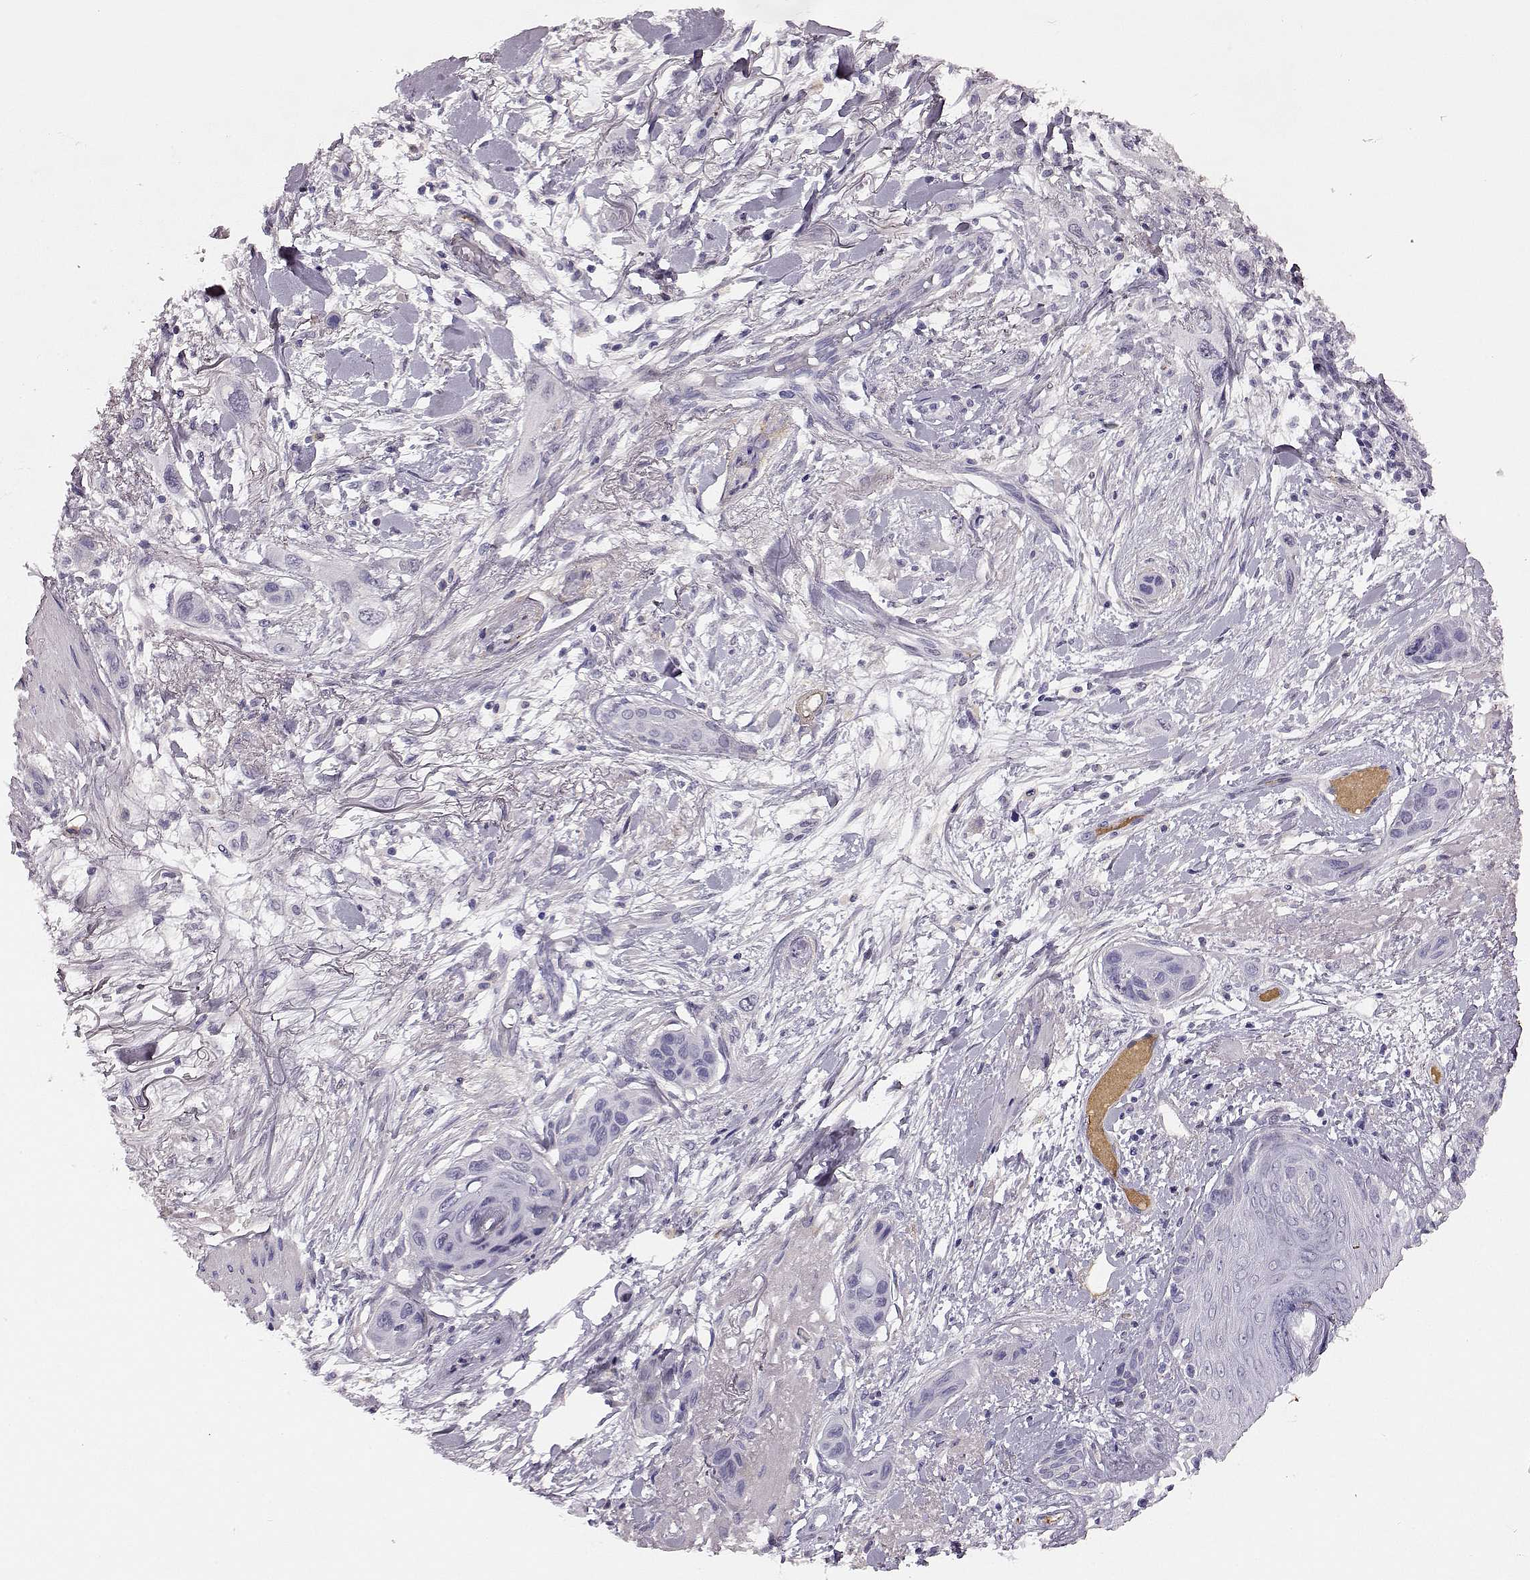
{"staining": {"intensity": "negative", "quantity": "none", "location": "none"}, "tissue": "skin cancer", "cell_type": "Tumor cells", "image_type": "cancer", "snomed": [{"axis": "morphology", "description": "Squamous cell carcinoma, NOS"}, {"axis": "topography", "description": "Skin"}], "caption": "This micrograph is of skin cancer (squamous cell carcinoma) stained with immunohistochemistry to label a protein in brown with the nuclei are counter-stained blue. There is no expression in tumor cells. The staining is performed using DAB brown chromogen with nuclei counter-stained in using hematoxylin.", "gene": "TRIM69", "patient": {"sex": "male", "age": 79}}